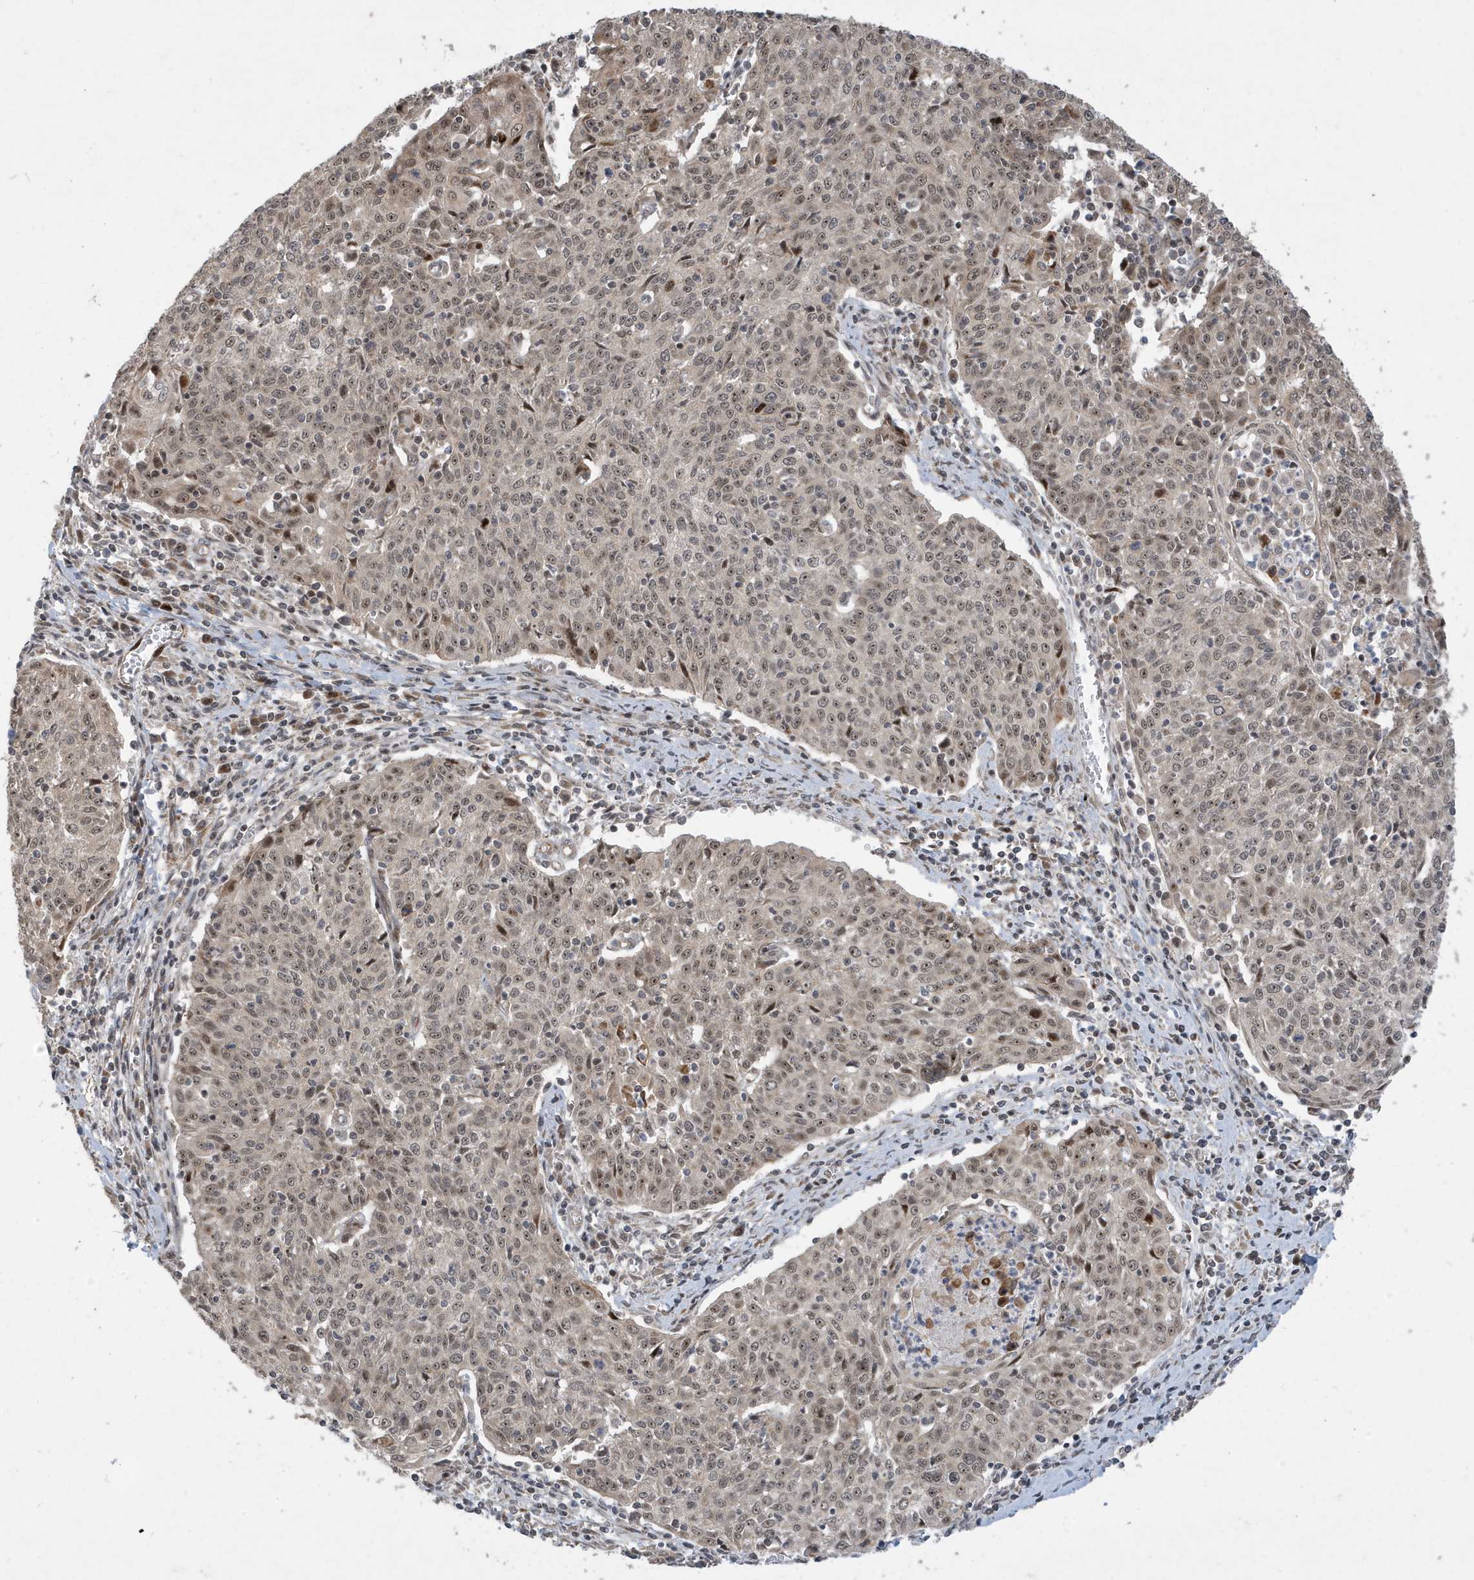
{"staining": {"intensity": "weak", "quantity": "25%-75%", "location": "nuclear"}, "tissue": "cervical cancer", "cell_type": "Tumor cells", "image_type": "cancer", "snomed": [{"axis": "morphology", "description": "Squamous cell carcinoma, NOS"}, {"axis": "topography", "description": "Cervix"}], "caption": "IHC staining of cervical cancer (squamous cell carcinoma), which displays low levels of weak nuclear positivity in about 25%-75% of tumor cells indicating weak nuclear protein positivity. The staining was performed using DAB (brown) for protein detection and nuclei were counterstained in hematoxylin (blue).", "gene": "FAM9B", "patient": {"sex": "female", "age": 48}}